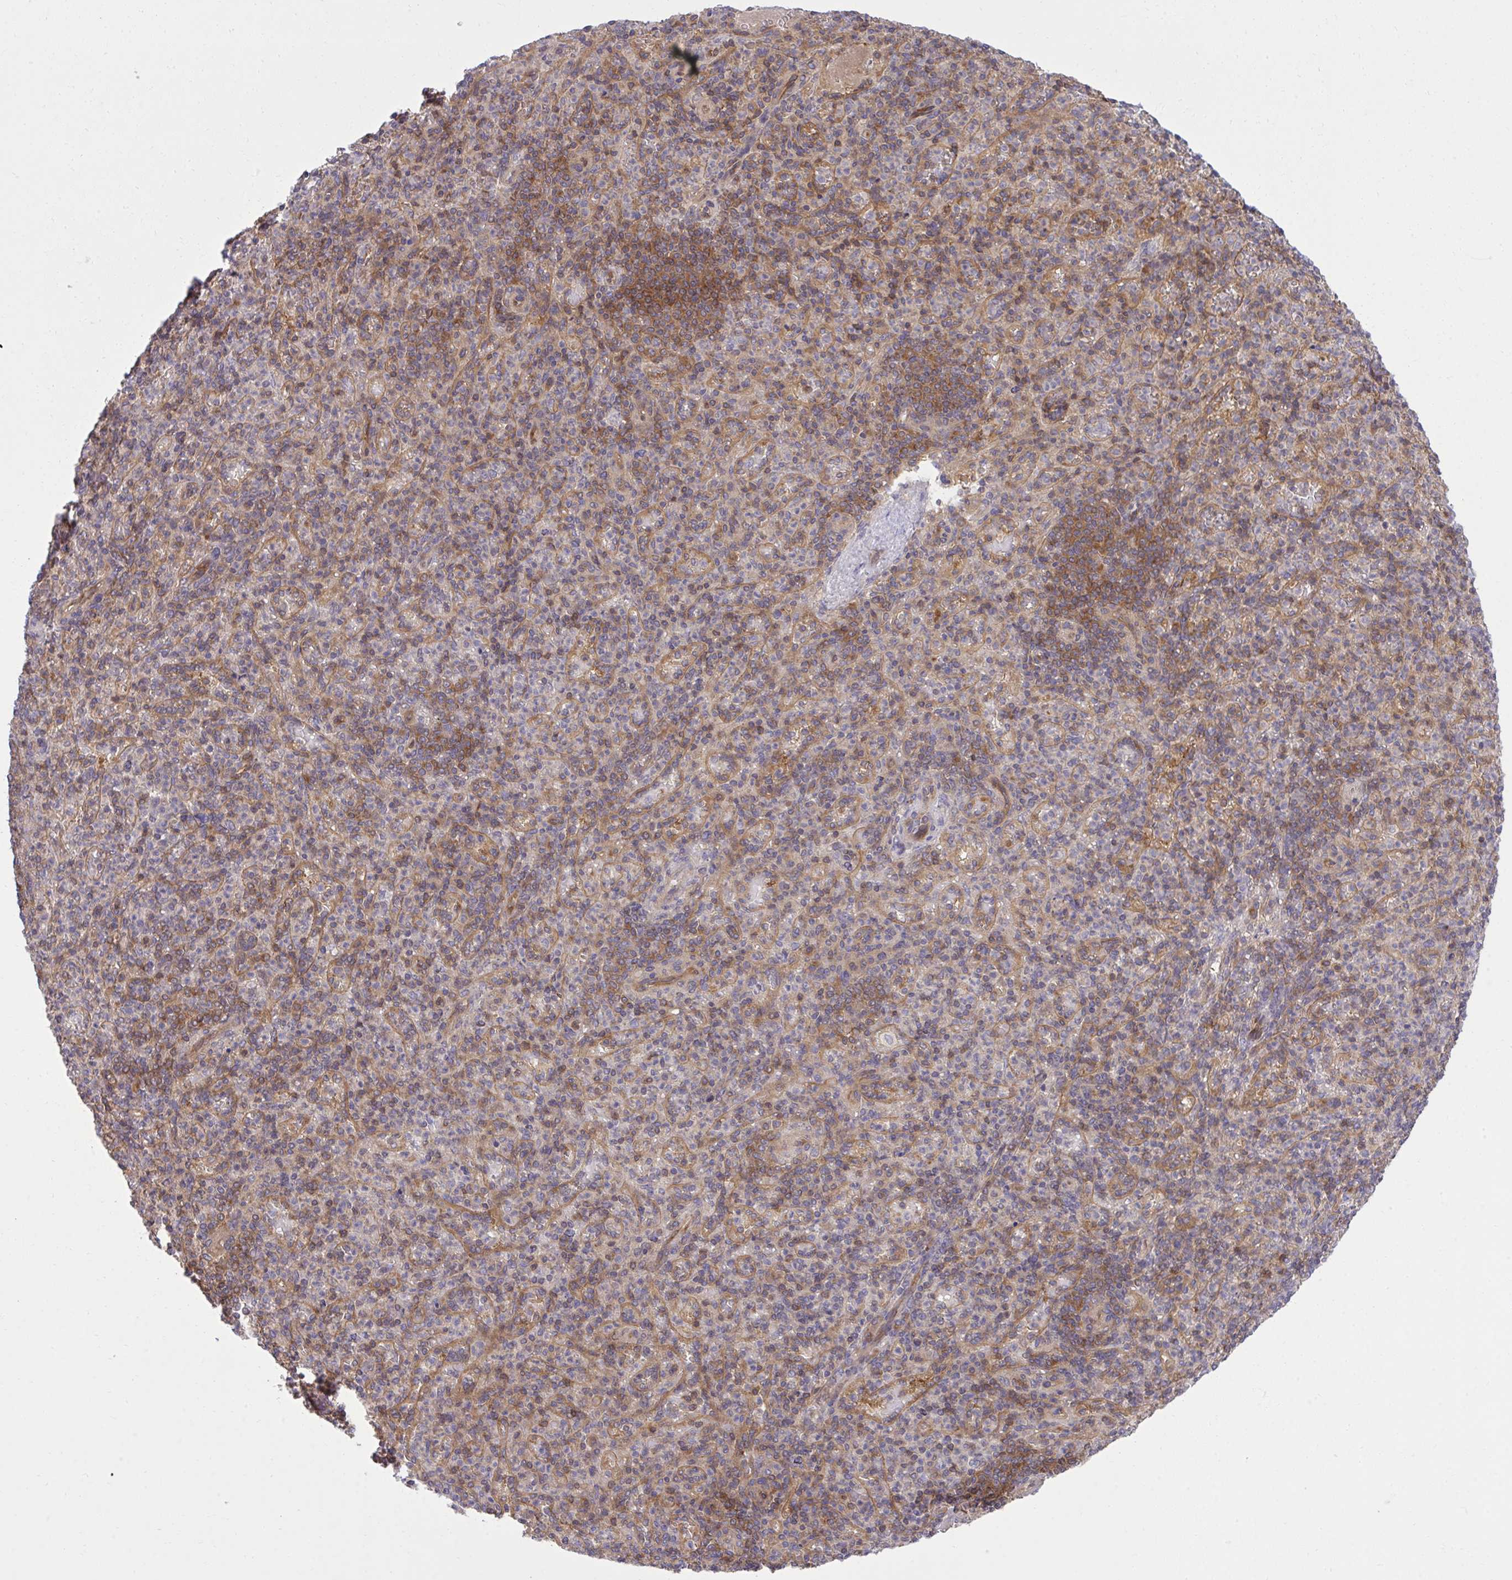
{"staining": {"intensity": "negative", "quantity": "none", "location": "none"}, "tissue": "spleen", "cell_type": "Cells in red pulp", "image_type": "normal", "snomed": [{"axis": "morphology", "description": "Normal tissue, NOS"}, {"axis": "topography", "description": "Spleen"}], "caption": "The immunohistochemistry histopathology image has no significant positivity in cells in red pulp of spleen.", "gene": "PPP5C", "patient": {"sex": "female", "age": 74}}